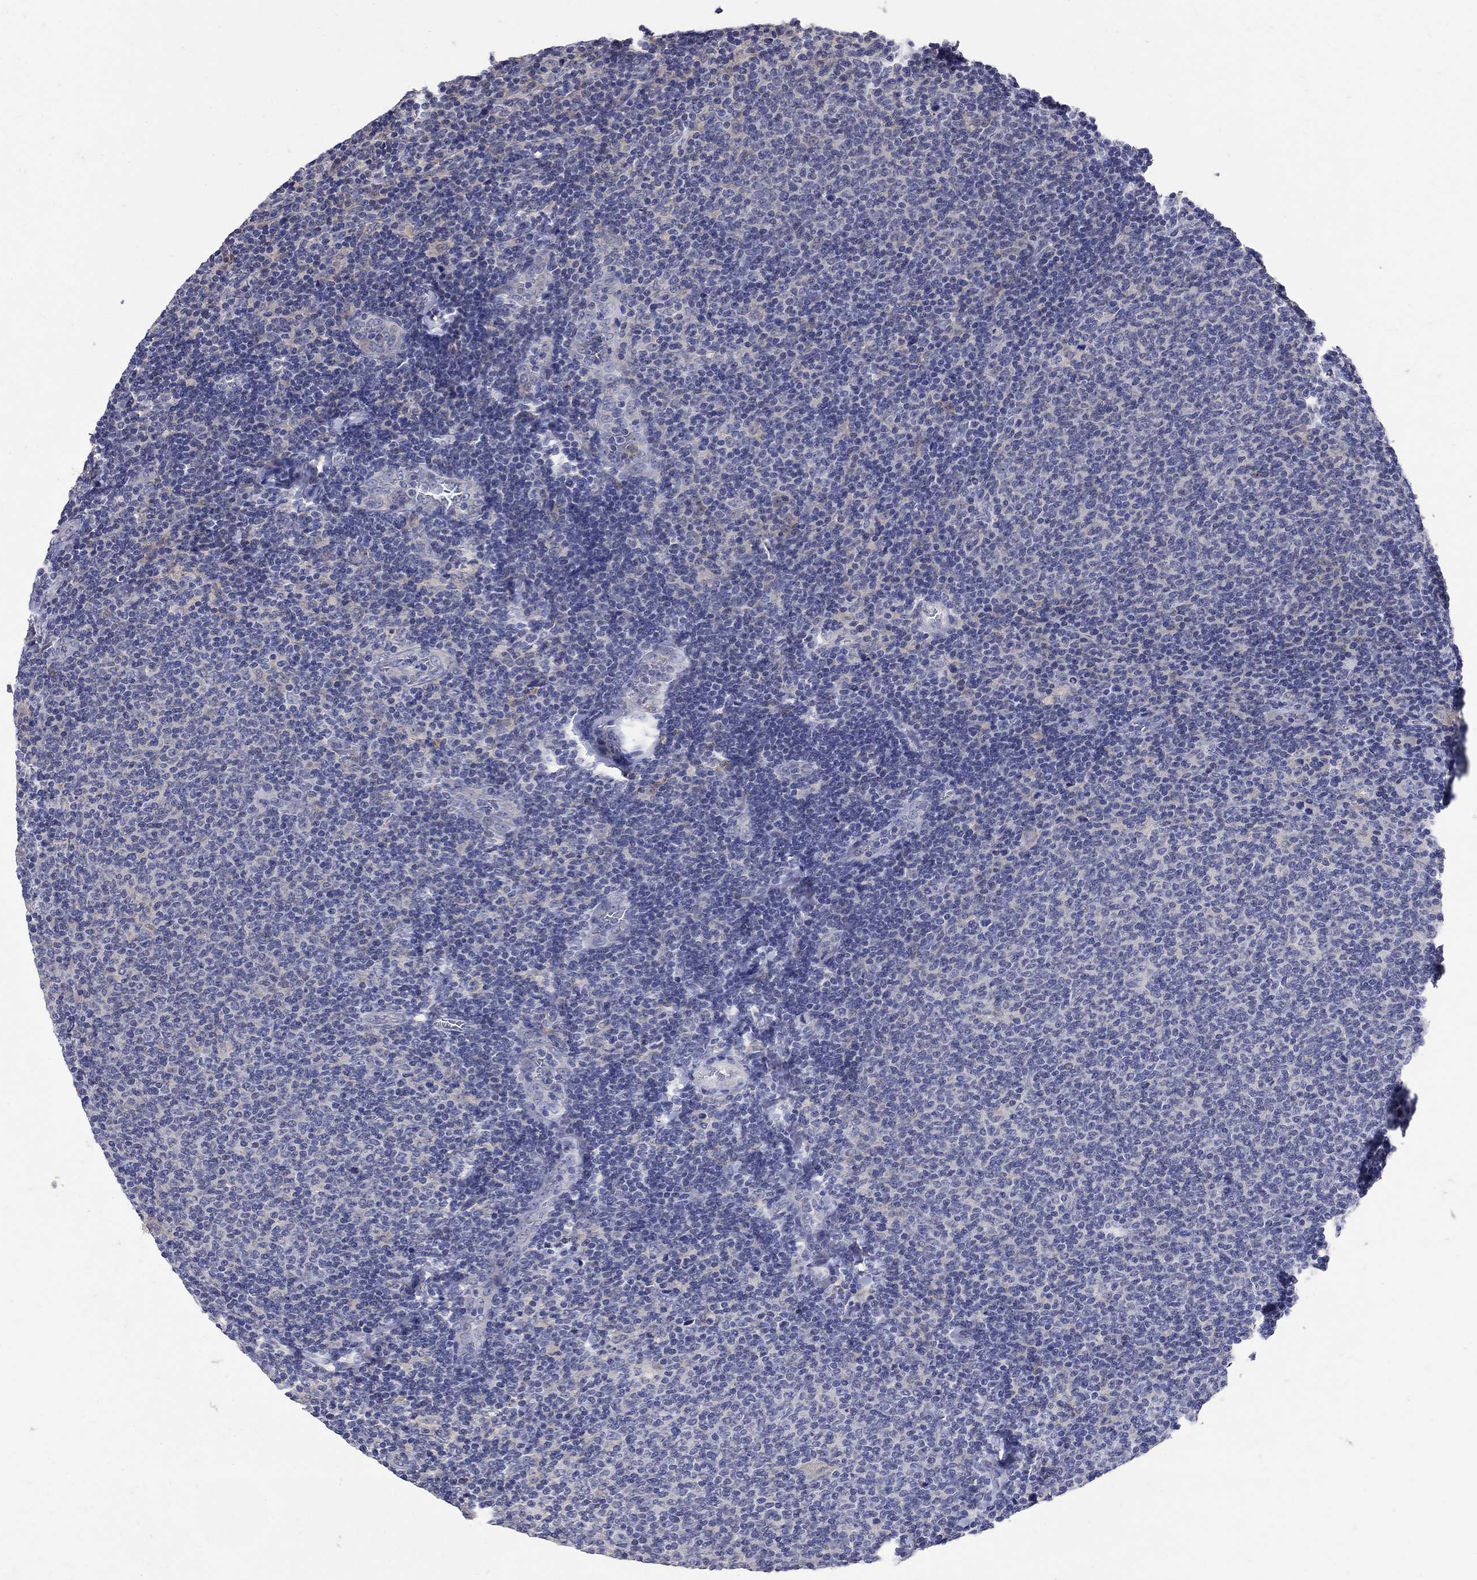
{"staining": {"intensity": "negative", "quantity": "none", "location": "none"}, "tissue": "lymphoma", "cell_type": "Tumor cells", "image_type": "cancer", "snomed": [{"axis": "morphology", "description": "Malignant lymphoma, non-Hodgkin's type, Low grade"}, {"axis": "topography", "description": "Lymph node"}], "caption": "Immunohistochemistry (IHC) micrograph of lymphoma stained for a protein (brown), which displays no expression in tumor cells. (Stains: DAB IHC with hematoxylin counter stain, Microscopy: brightfield microscopy at high magnification).", "gene": "CETN1", "patient": {"sex": "male", "age": 52}}